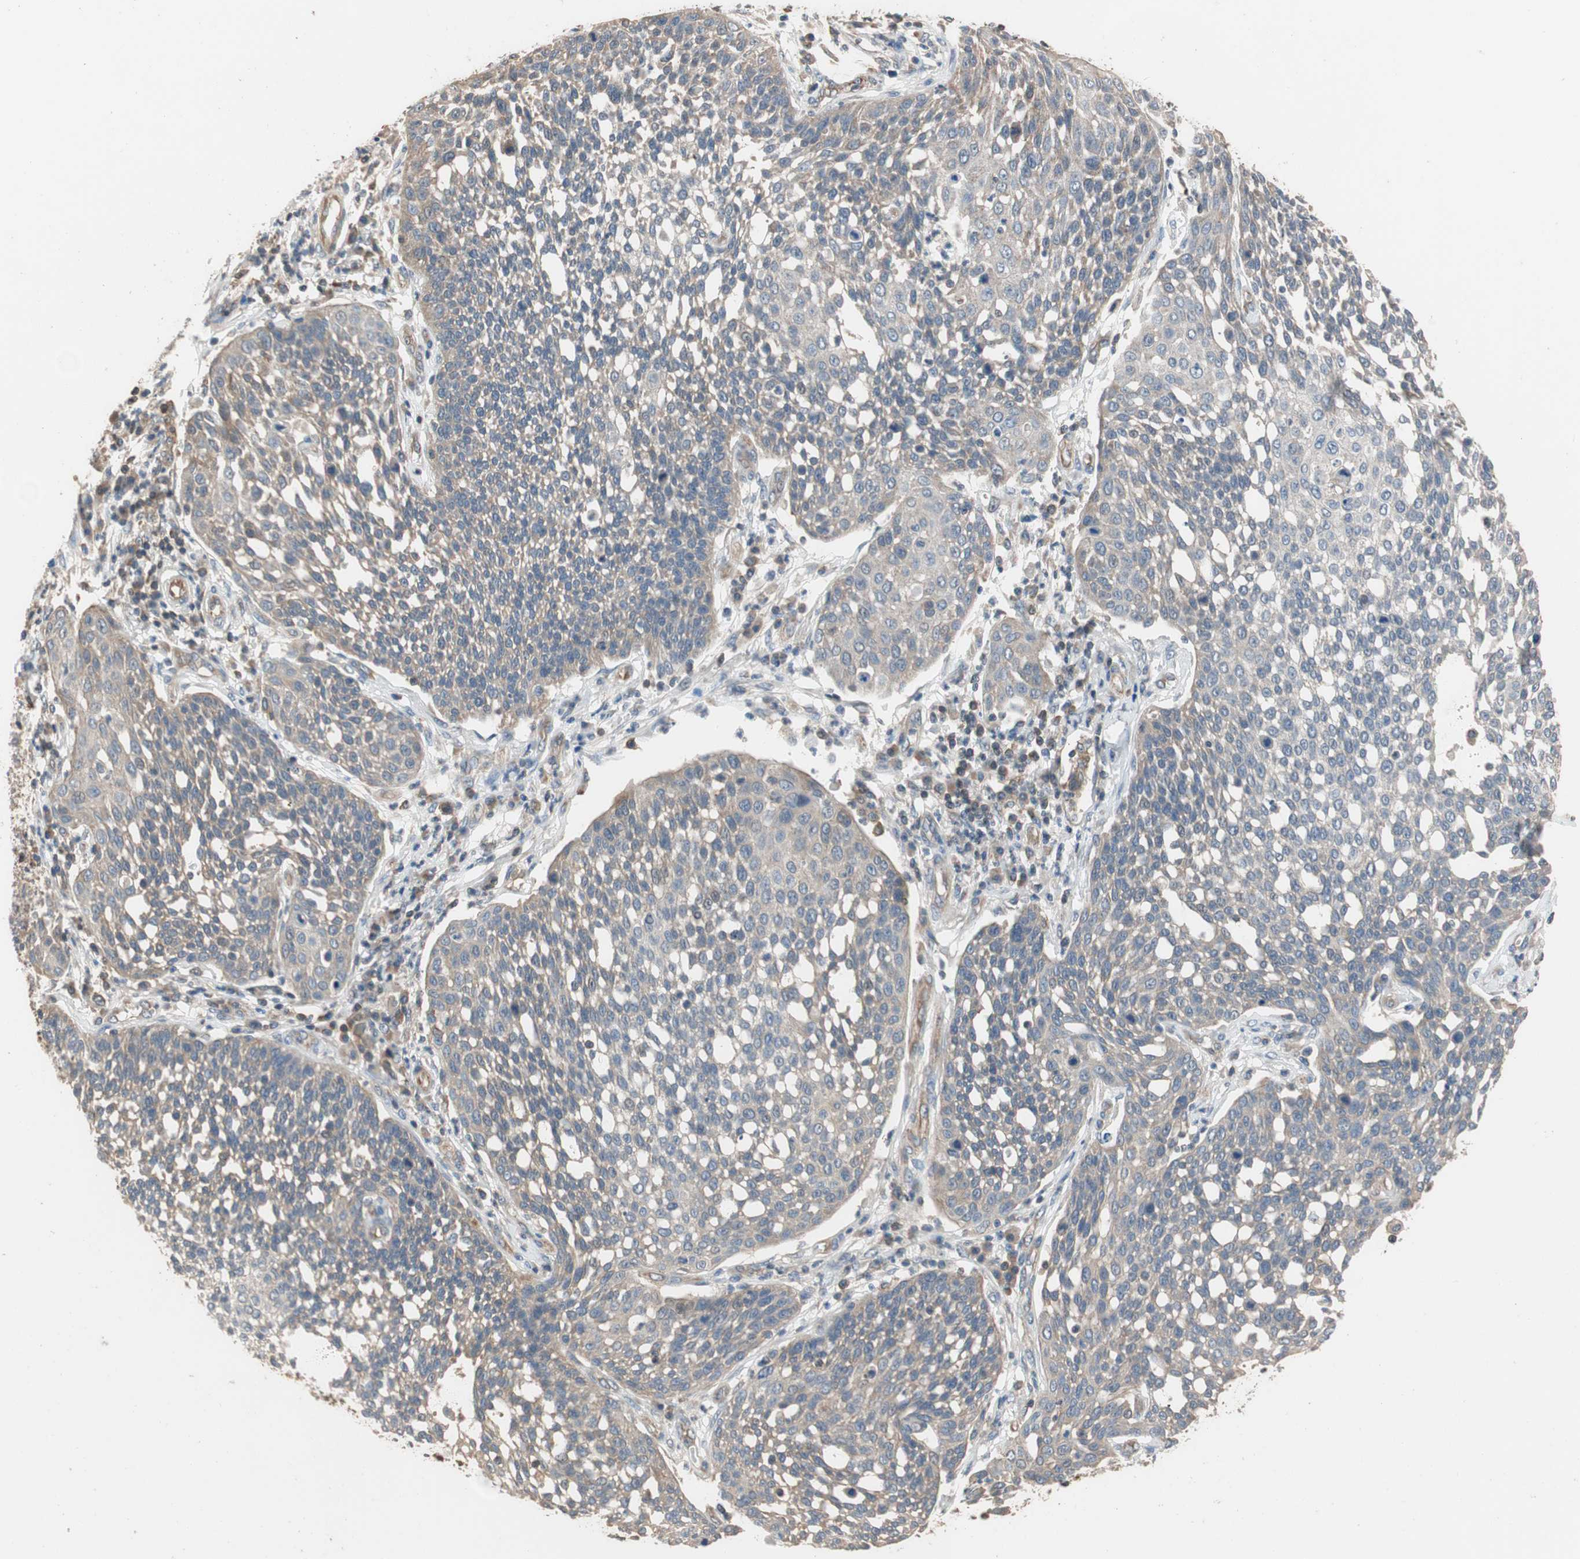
{"staining": {"intensity": "moderate", "quantity": ">75%", "location": "cytoplasmic/membranous"}, "tissue": "cervical cancer", "cell_type": "Tumor cells", "image_type": "cancer", "snomed": [{"axis": "morphology", "description": "Squamous cell carcinoma, NOS"}, {"axis": "topography", "description": "Cervix"}], "caption": "Protein expression analysis of squamous cell carcinoma (cervical) shows moderate cytoplasmic/membranous expression in about >75% of tumor cells.", "gene": "MAP4K2", "patient": {"sex": "female", "age": 34}}